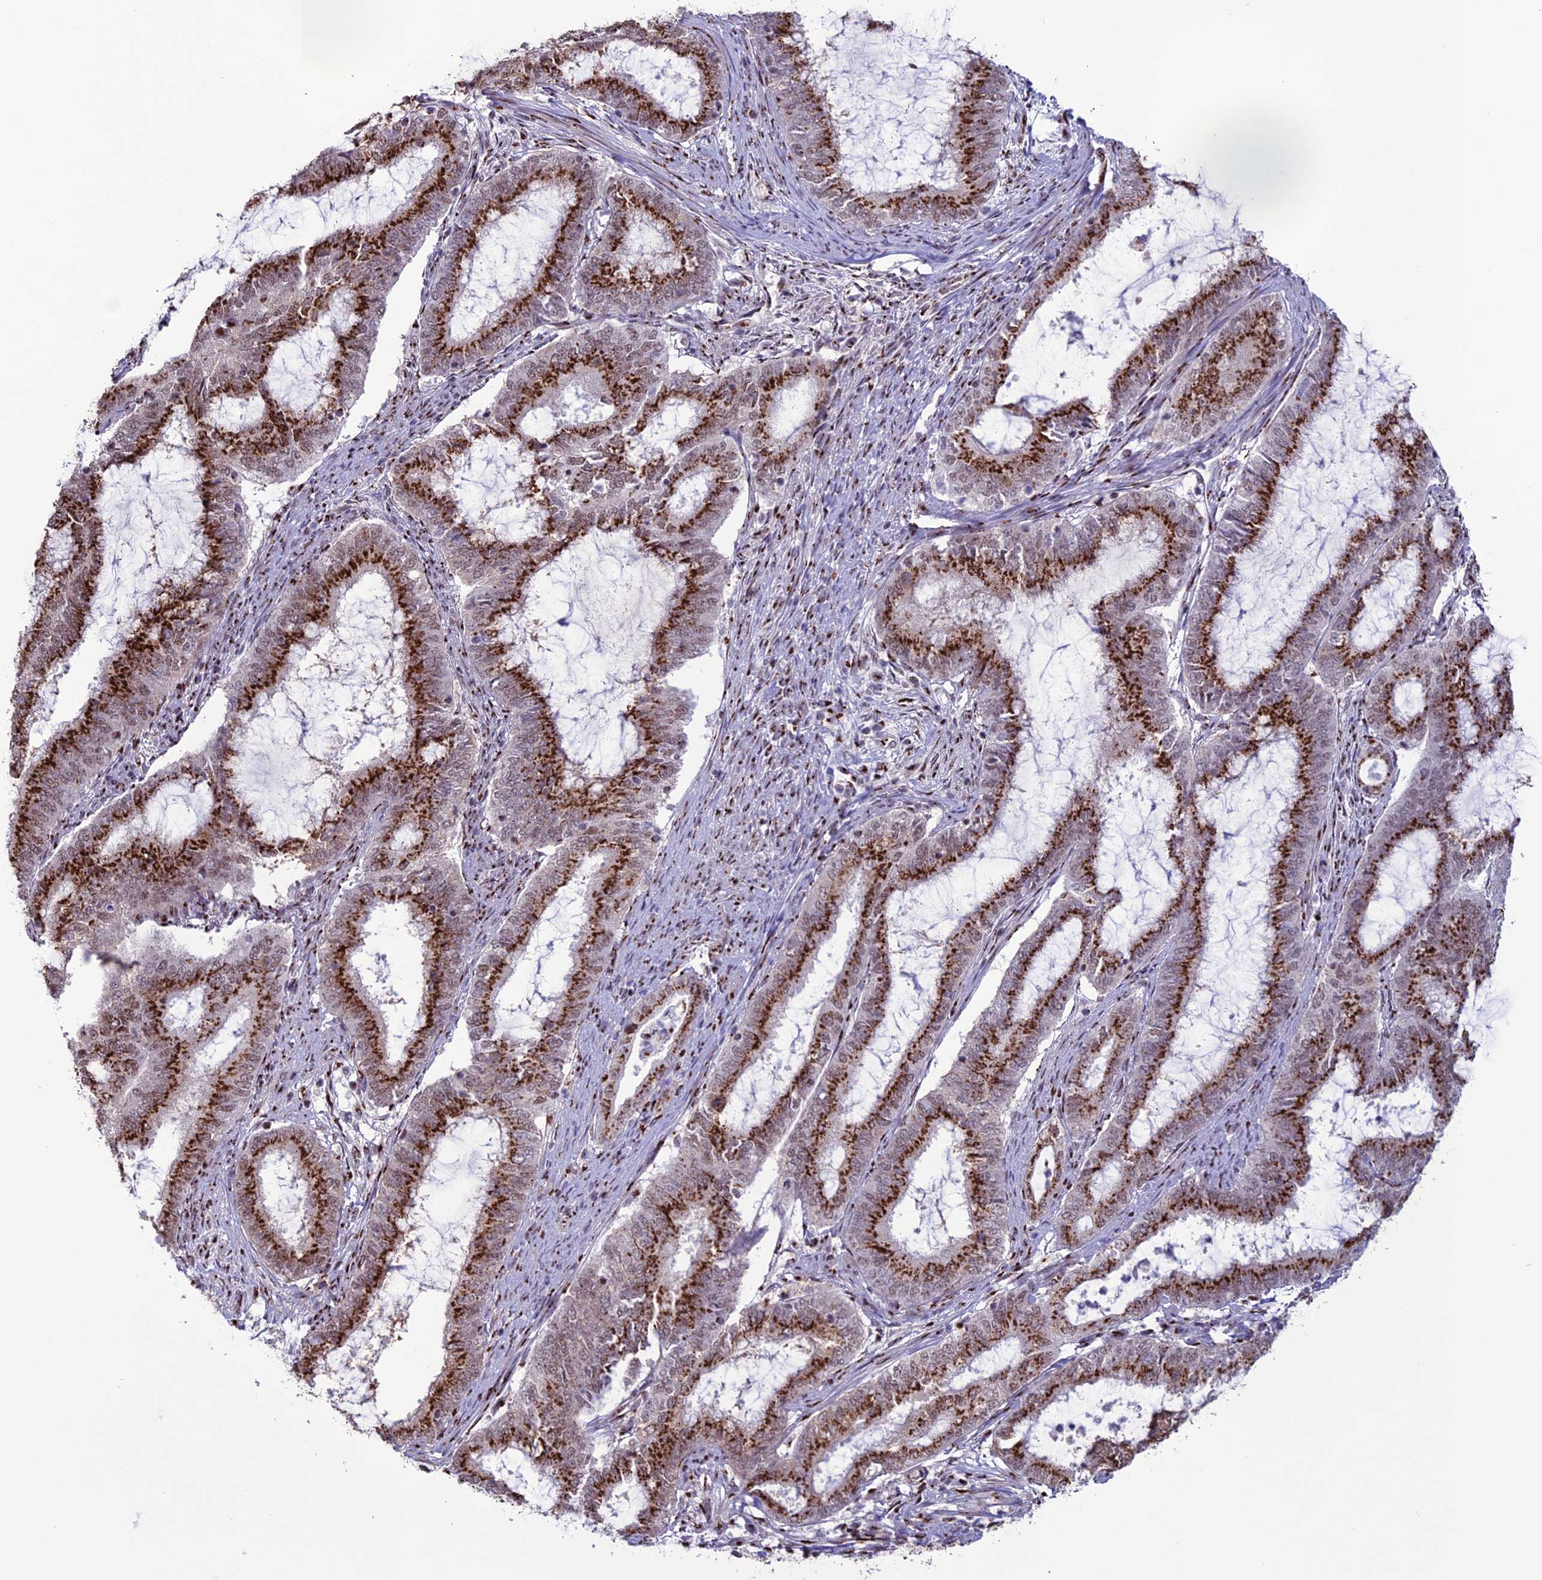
{"staining": {"intensity": "strong", "quantity": ">75%", "location": "cytoplasmic/membranous"}, "tissue": "endometrial cancer", "cell_type": "Tumor cells", "image_type": "cancer", "snomed": [{"axis": "morphology", "description": "Adenocarcinoma, NOS"}, {"axis": "topography", "description": "Endometrium"}], "caption": "Endometrial cancer (adenocarcinoma) was stained to show a protein in brown. There is high levels of strong cytoplasmic/membranous positivity in approximately >75% of tumor cells.", "gene": "PLEKHA4", "patient": {"sex": "female", "age": 51}}